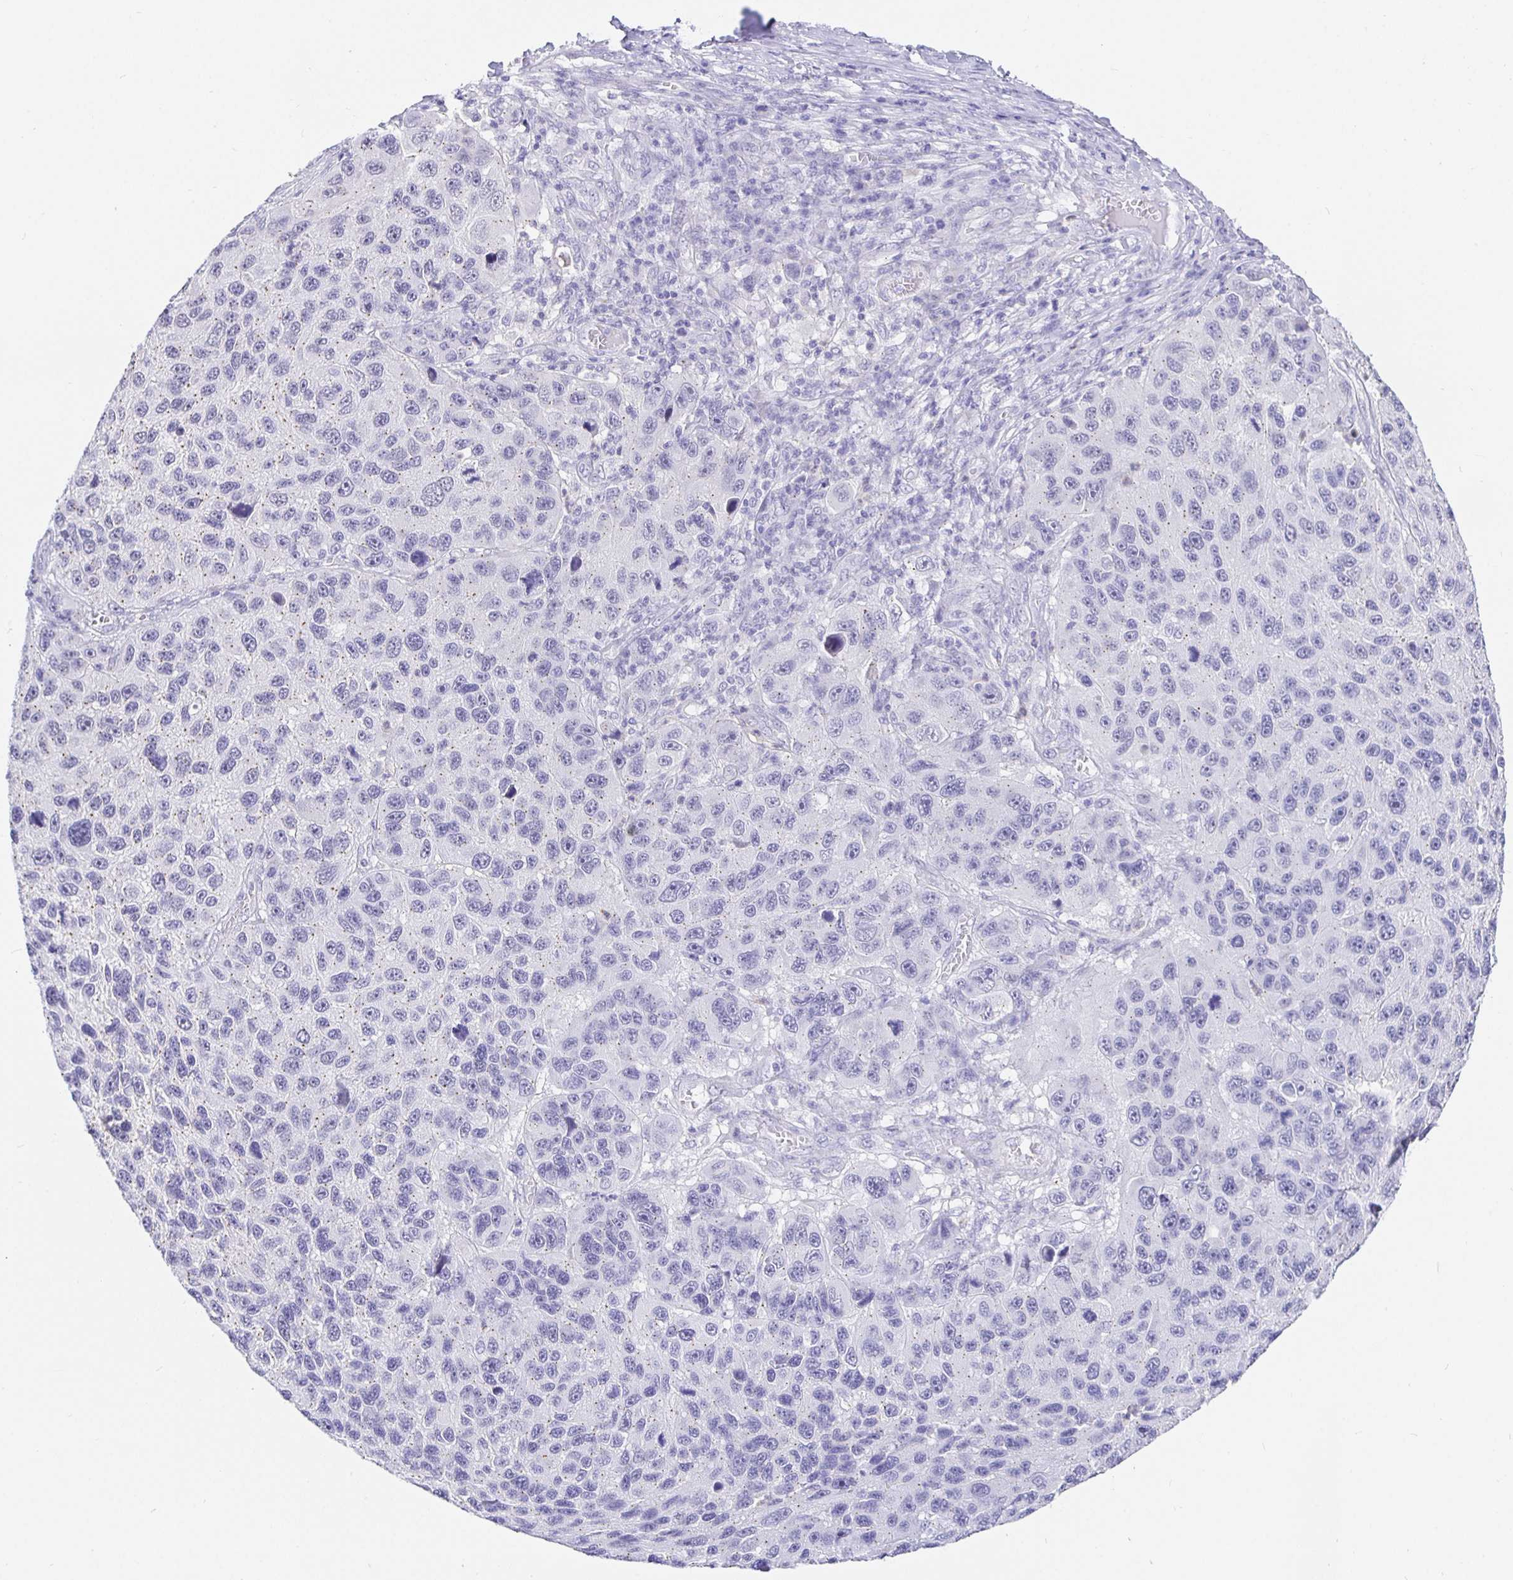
{"staining": {"intensity": "negative", "quantity": "none", "location": "none"}, "tissue": "melanoma", "cell_type": "Tumor cells", "image_type": "cancer", "snomed": [{"axis": "morphology", "description": "Malignant melanoma, NOS"}, {"axis": "topography", "description": "Skin"}], "caption": "An immunohistochemistry (IHC) photomicrograph of malignant melanoma is shown. There is no staining in tumor cells of malignant melanoma. (Brightfield microscopy of DAB (3,3'-diaminobenzidine) immunohistochemistry (IHC) at high magnification).", "gene": "EZHIP", "patient": {"sex": "male", "age": 53}}